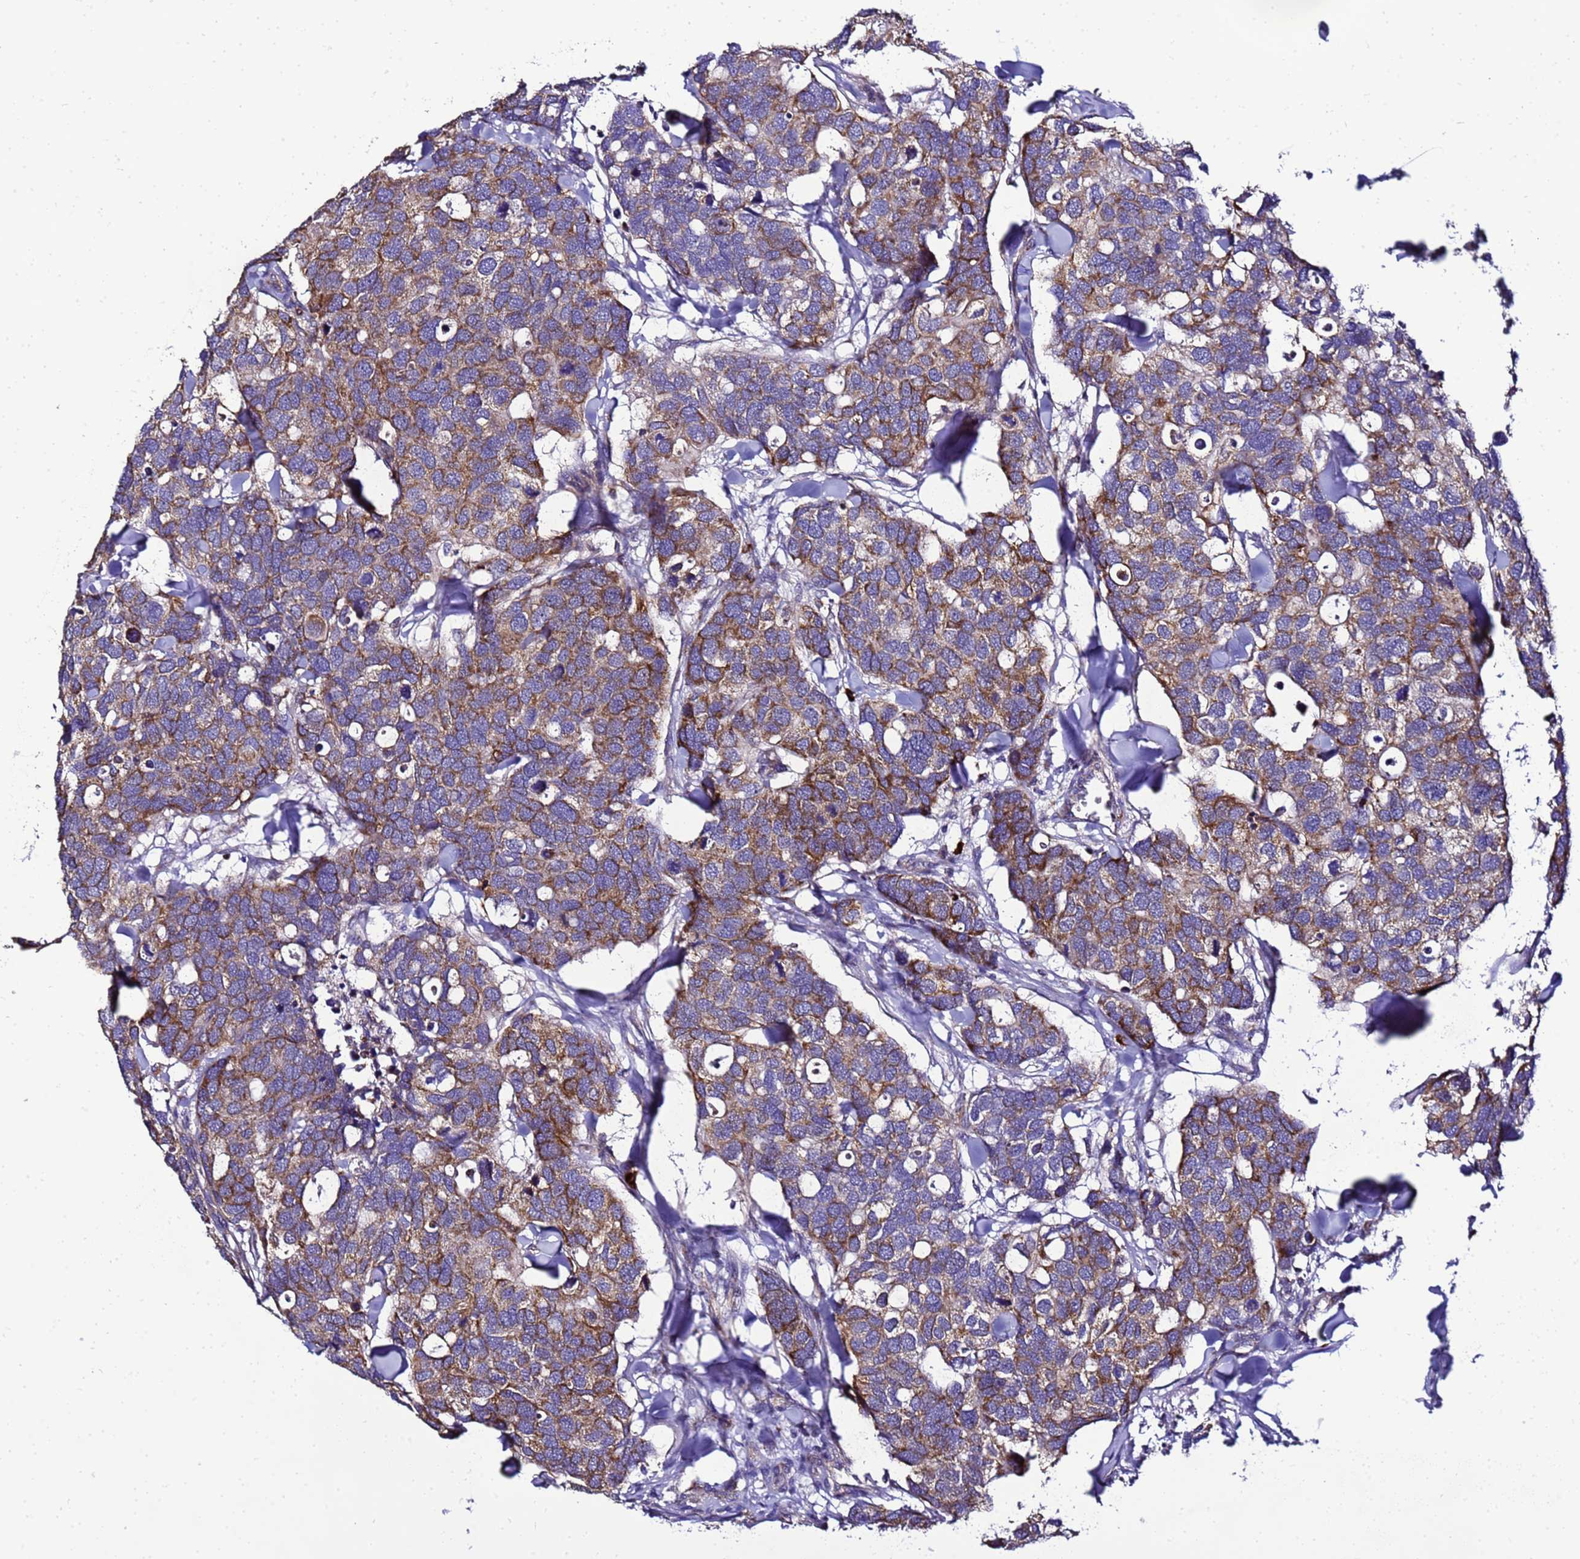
{"staining": {"intensity": "strong", "quantity": "25%-75%", "location": "cytoplasmic/membranous"}, "tissue": "breast cancer", "cell_type": "Tumor cells", "image_type": "cancer", "snomed": [{"axis": "morphology", "description": "Duct carcinoma"}, {"axis": "topography", "description": "Breast"}], "caption": "IHC of human breast cancer demonstrates high levels of strong cytoplasmic/membranous staining in approximately 25%-75% of tumor cells.", "gene": "HIGD2A", "patient": {"sex": "female", "age": 83}}